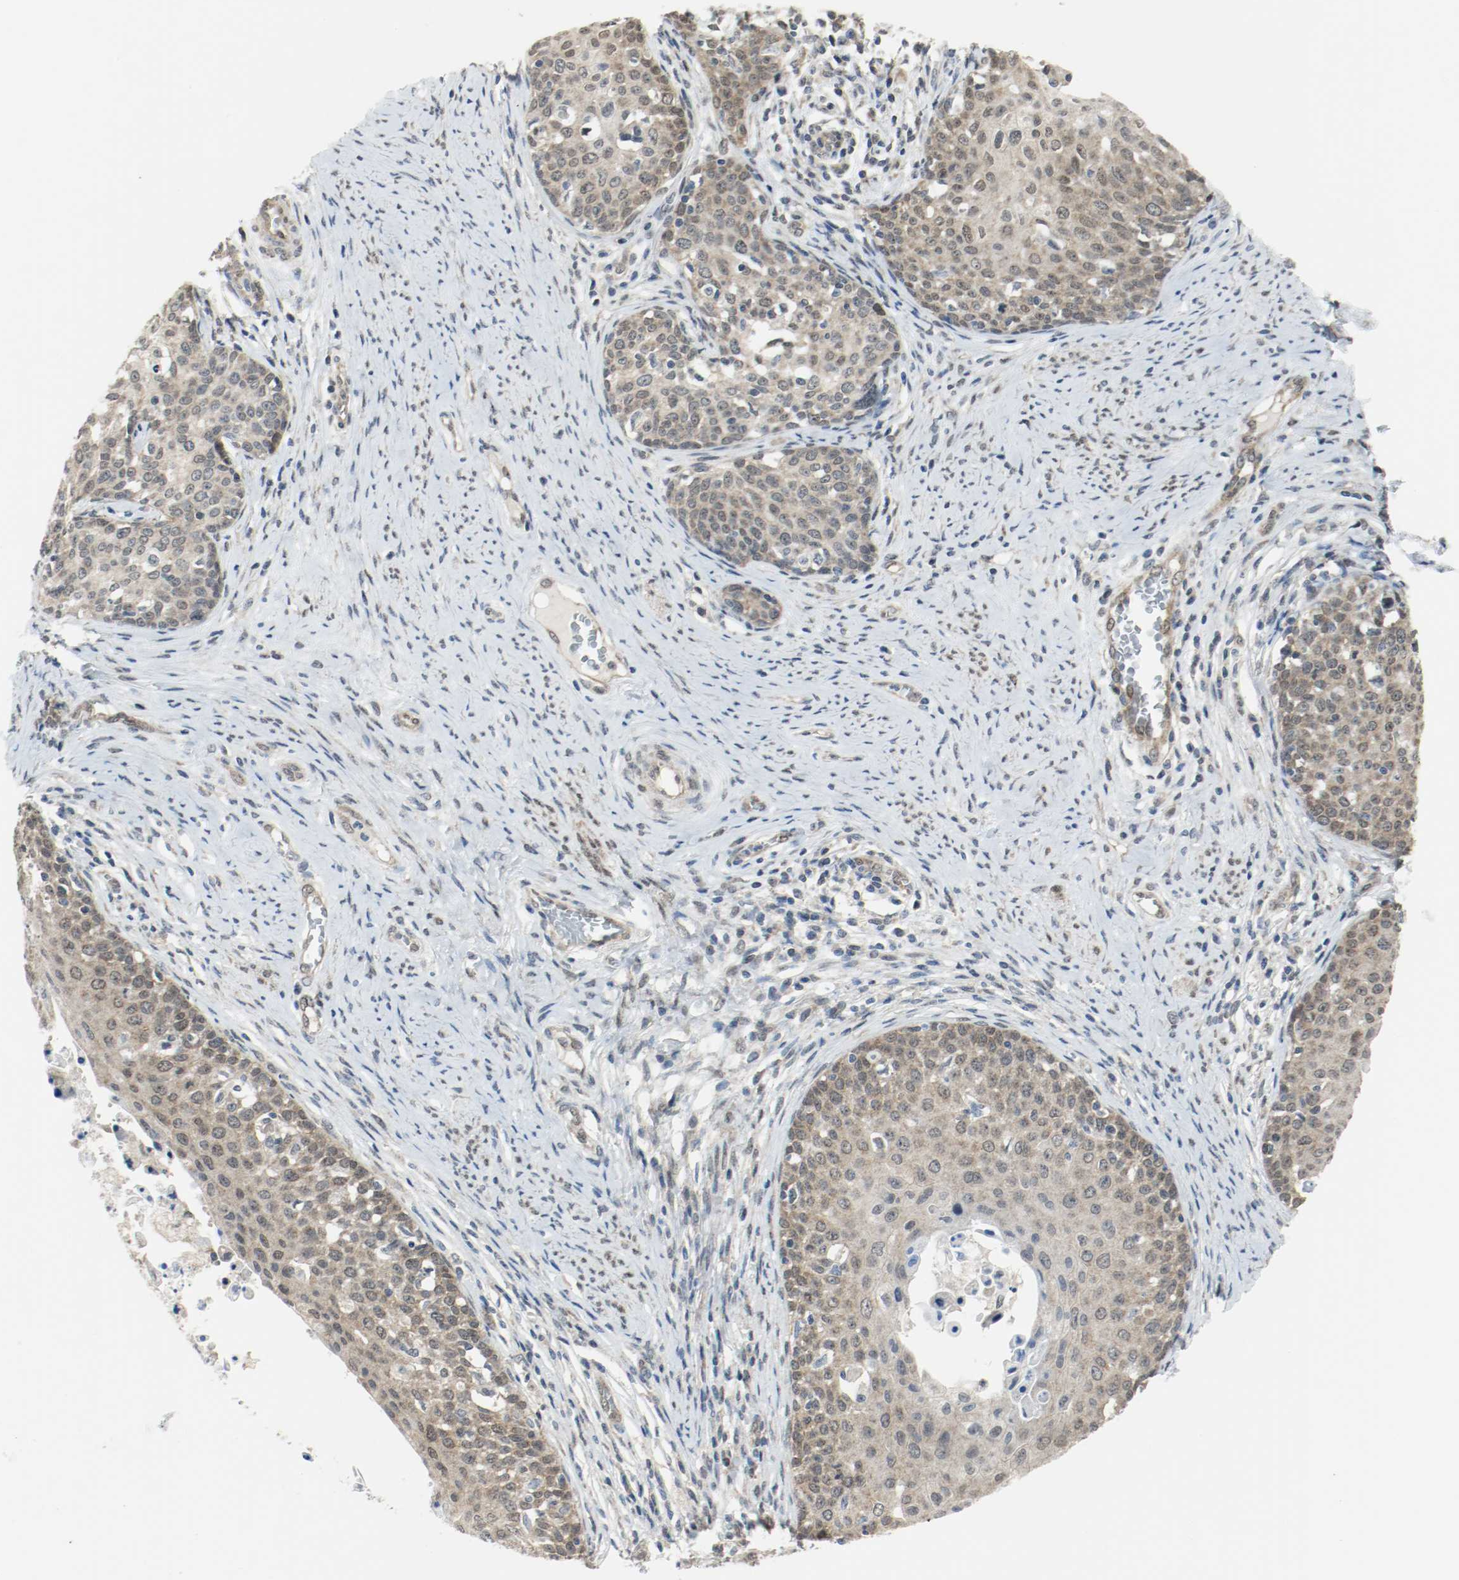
{"staining": {"intensity": "weak", "quantity": ">75%", "location": "cytoplasmic/membranous,nuclear"}, "tissue": "cervical cancer", "cell_type": "Tumor cells", "image_type": "cancer", "snomed": [{"axis": "morphology", "description": "Squamous cell carcinoma, NOS"}, {"axis": "morphology", "description": "Adenocarcinoma, NOS"}, {"axis": "topography", "description": "Cervix"}], "caption": "Tumor cells show low levels of weak cytoplasmic/membranous and nuclear expression in about >75% of cells in human squamous cell carcinoma (cervical).", "gene": "PPME1", "patient": {"sex": "female", "age": 52}}